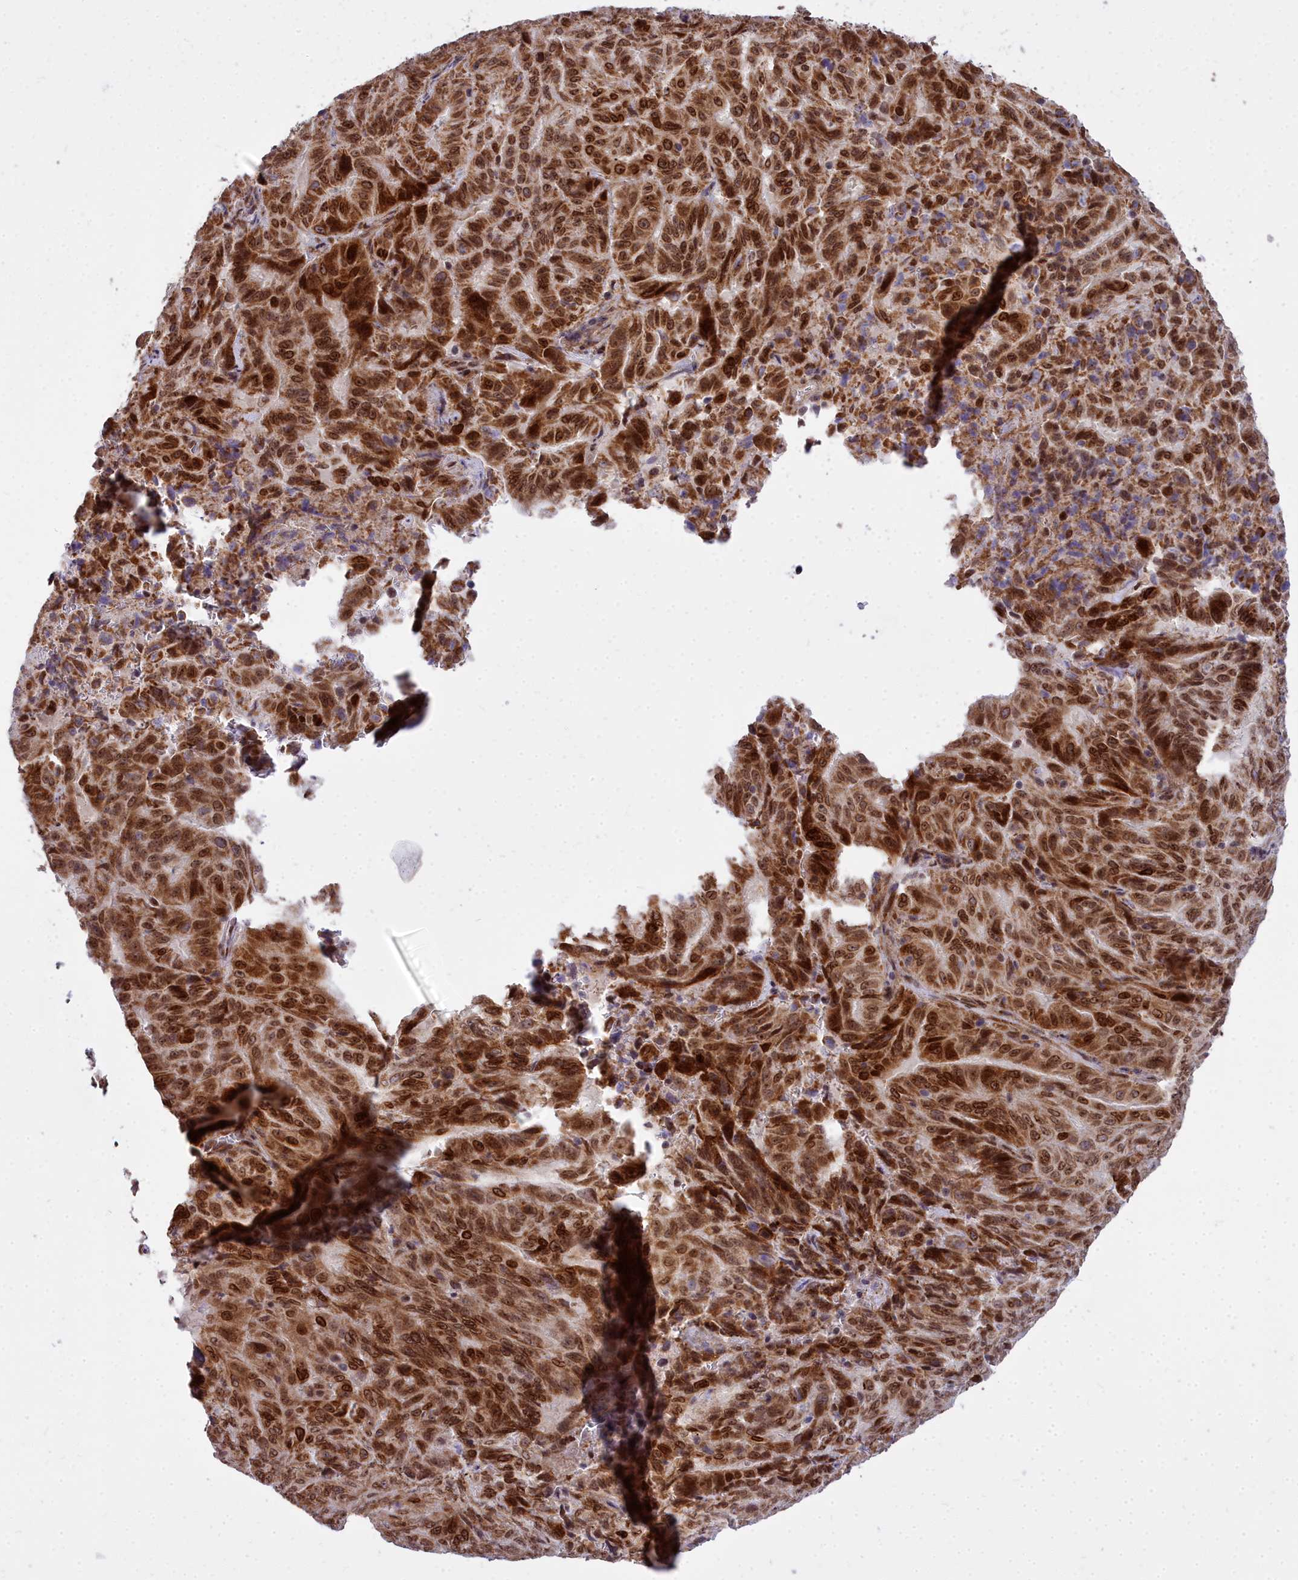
{"staining": {"intensity": "strong", "quantity": ">75%", "location": "cytoplasmic/membranous,nuclear"}, "tissue": "pancreatic cancer", "cell_type": "Tumor cells", "image_type": "cancer", "snomed": [{"axis": "morphology", "description": "Adenocarcinoma, NOS"}, {"axis": "topography", "description": "Pancreas"}], "caption": "IHC image of neoplastic tissue: adenocarcinoma (pancreatic) stained using immunohistochemistry (IHC) reveals high levels of strong protein expression localized specifically in the cytoplasmic/membranous and nuclear of tumor cells, appearing as a cytoplasmic/membranous and nuclear brown color.", "gene": "ABCB8", "patient": {"sex": "male", "age": 63}}